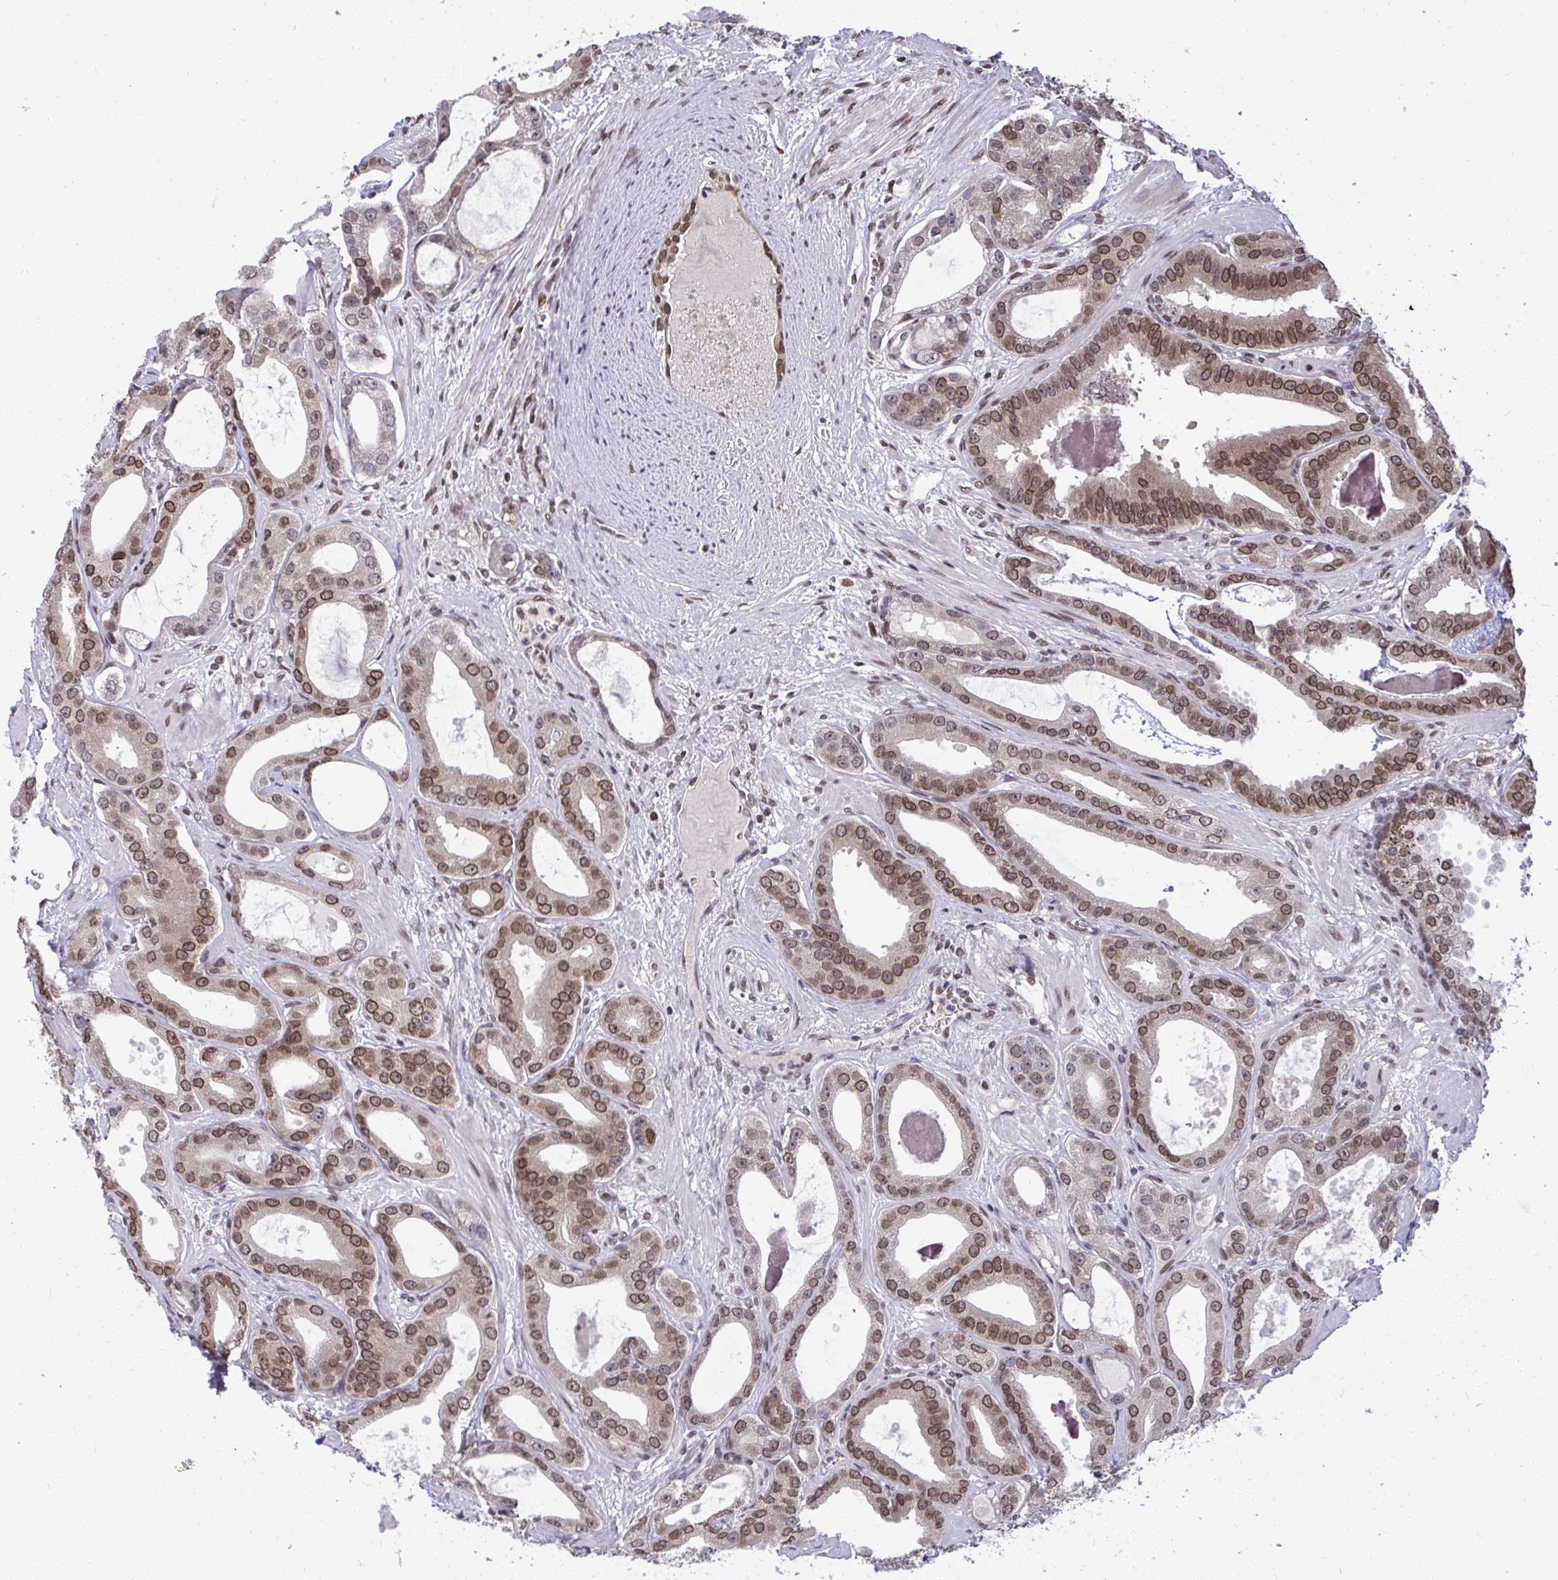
{"staining": {"intensity": "moderate", "quantity": ">75%", "location": "cytoplasmic/membranous,nuclear"}, "tissue": "prostate cancer", "cell_type": "Tumor cells", "image_type": "cancer", "snomed": [{"axis": "morphology", "description": "Adenocarcinoma, High grade"}, {"axis": "topography", "description": "Prostate"}], "caption": "This is an image of IHC staining of high-grade adenocarcinoma (prostate), which shows moderate staining in the cytoplasmic/membranous and nuclear of tumor cells.", "gene": "JPT1", "patient": {"sex": "male", "age": 65}}